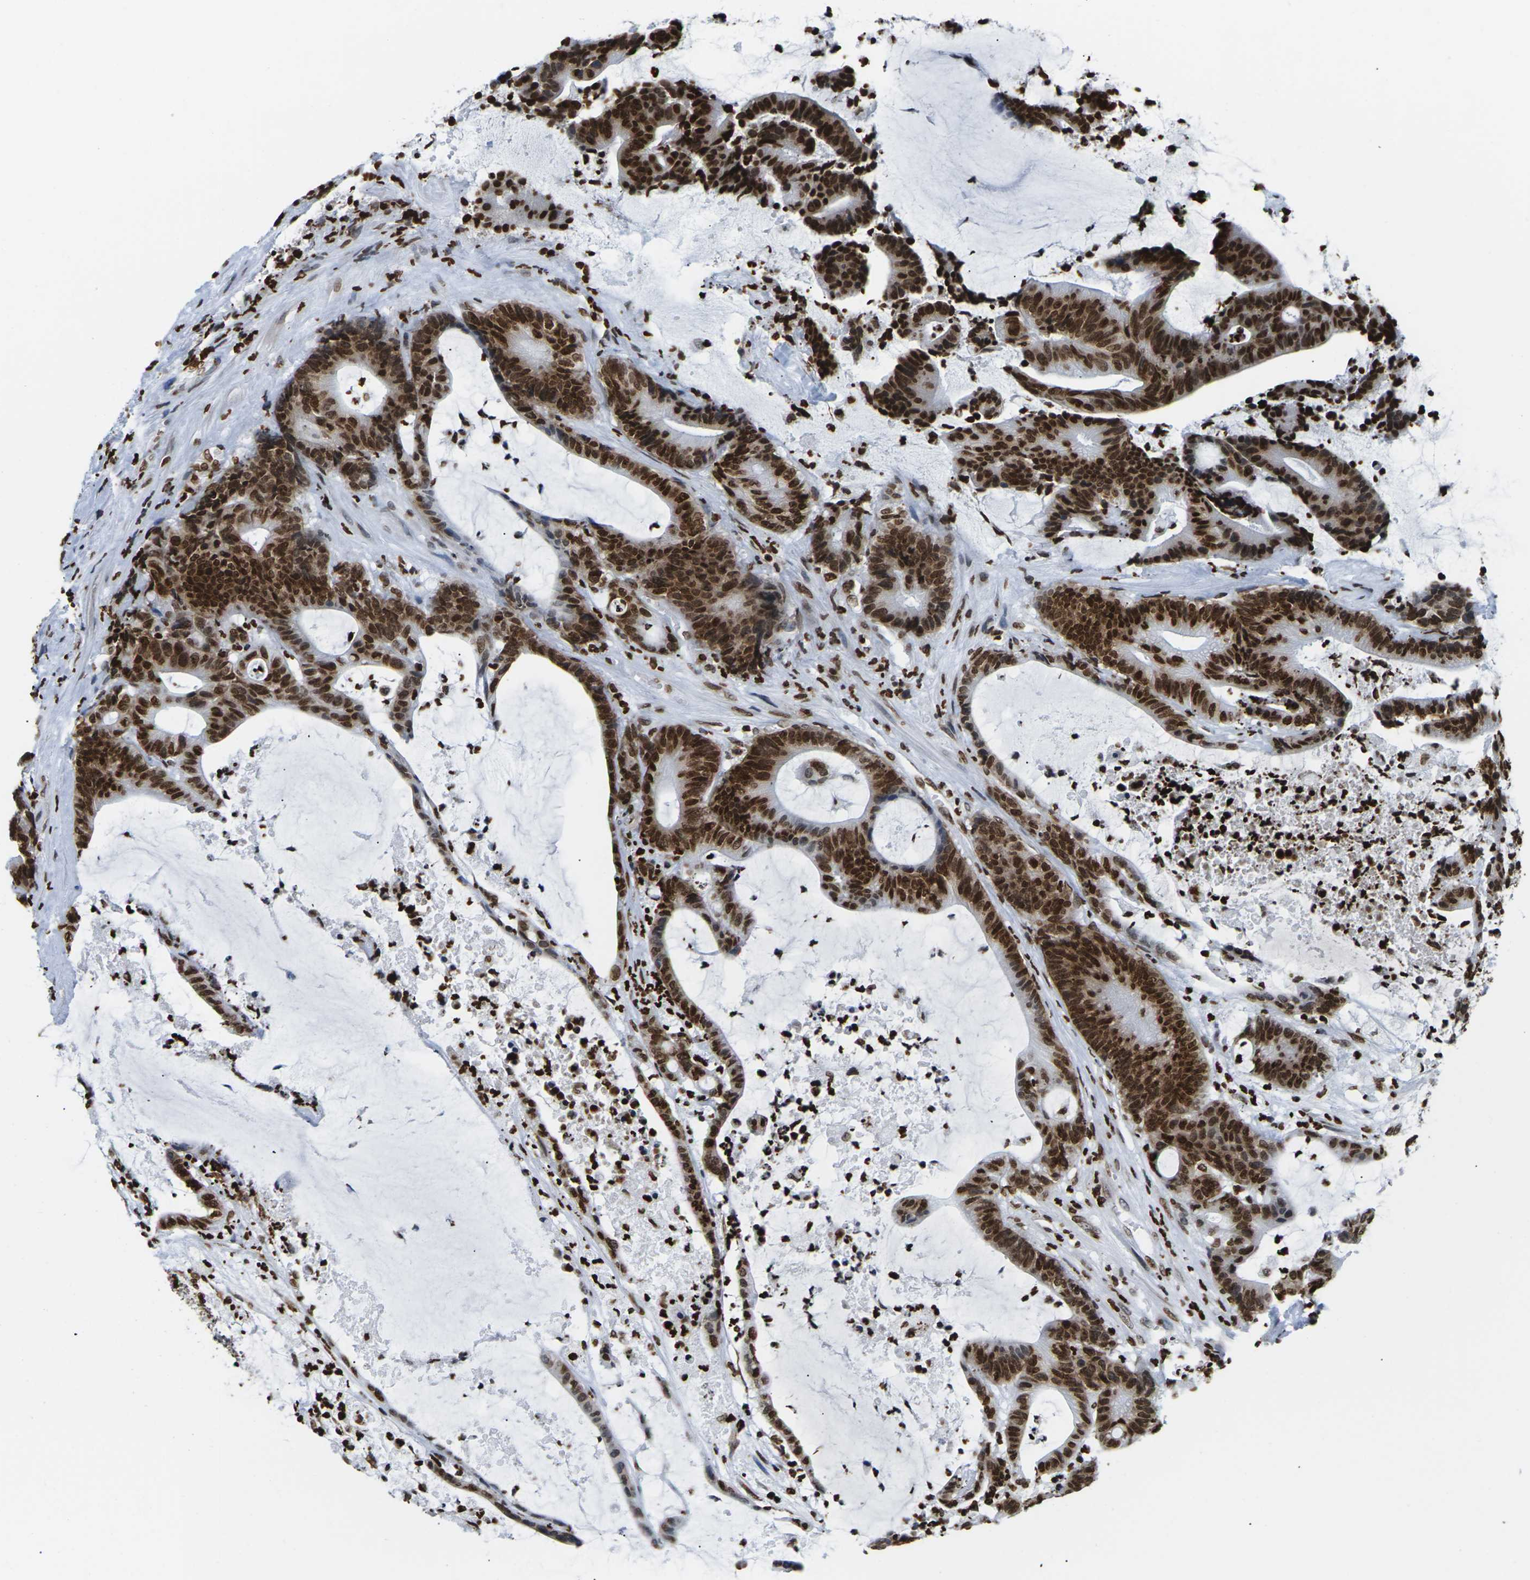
{"staining": {"intensity": "strong", "quantity": ">75%", "location": "cytoplasmic/membranous,nuclear"}, "tissue": "colorectal cancer", "cell_type": "Tumor cells", "image_type": "cancer", "snomed": [{"axis": "morphology", "description": "Adenocarcinoma, NOS"}, {"axis": "topography", "description": "Colon"}], "caption": "Immunohistochemical staining of colorectal cancer (adenocarcinoma) demonstrates high levels of strong cytoplasmic/membranous and nuclear positivity in about >75% of tumor cells. The protein is stained brown, and the nuclei are stained in blue (DAB IHC with brightfield microscopy, high magnification).", "gene": "H2AC21", "patient": {"sex": "female", "age": 84}}